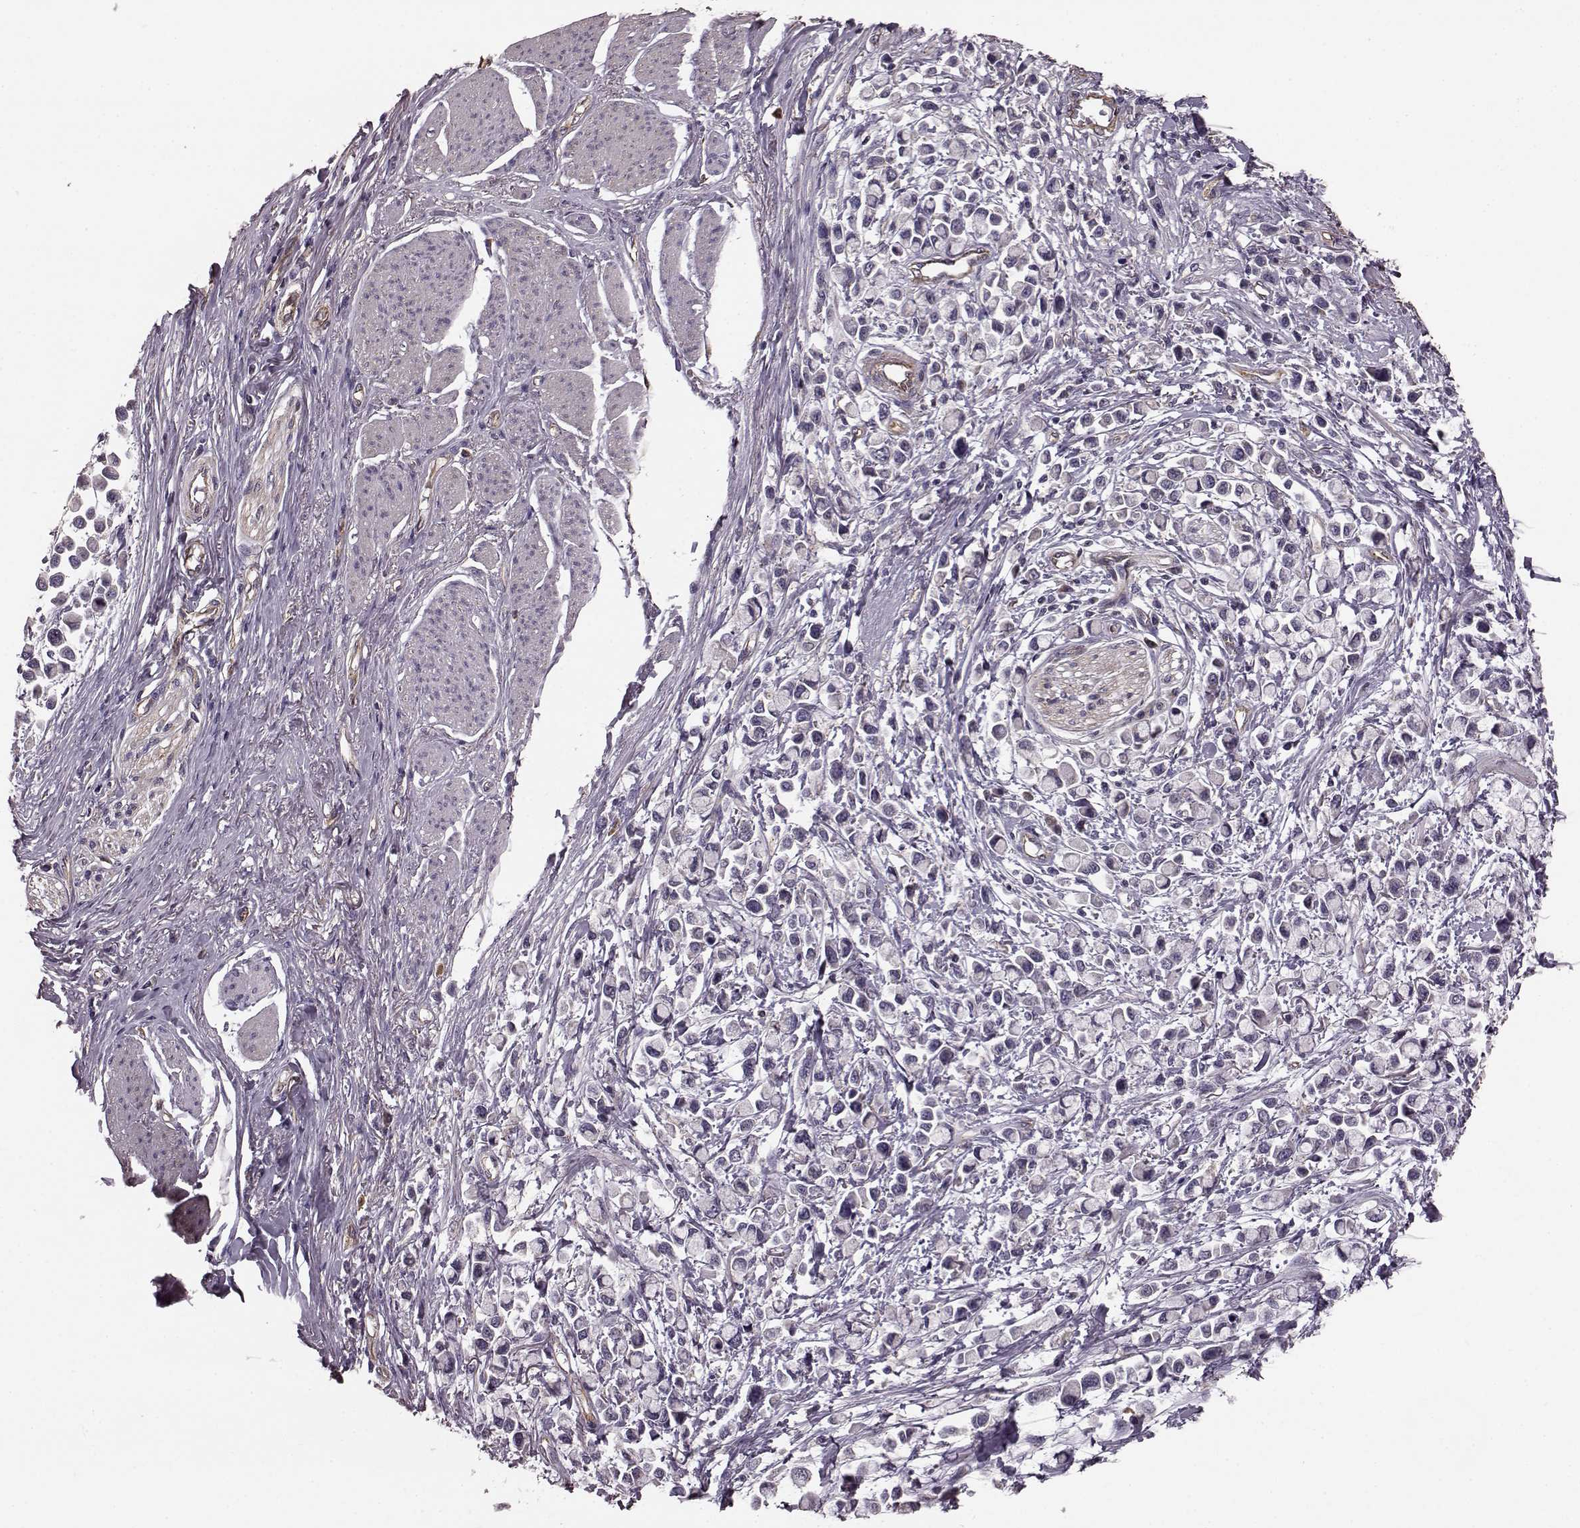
{"staining": {"intensity": "negative", "quantity": "none", "location": "none"}, "tissue": "stomach cancer", "cell_type": "Tumor cells", "image_type": "cancer", "snomed": [{"axis": "morphology", "description": "Adenocarcinoma, NOS"}, {"axis": "topography", "description": "Stomach"}], "caption": "There is no significant positivity in tumor cells of stomach cancer (adenocarcinoma).", "gene": "NTF3", "patient": {"sex": "female", "age": 81}}